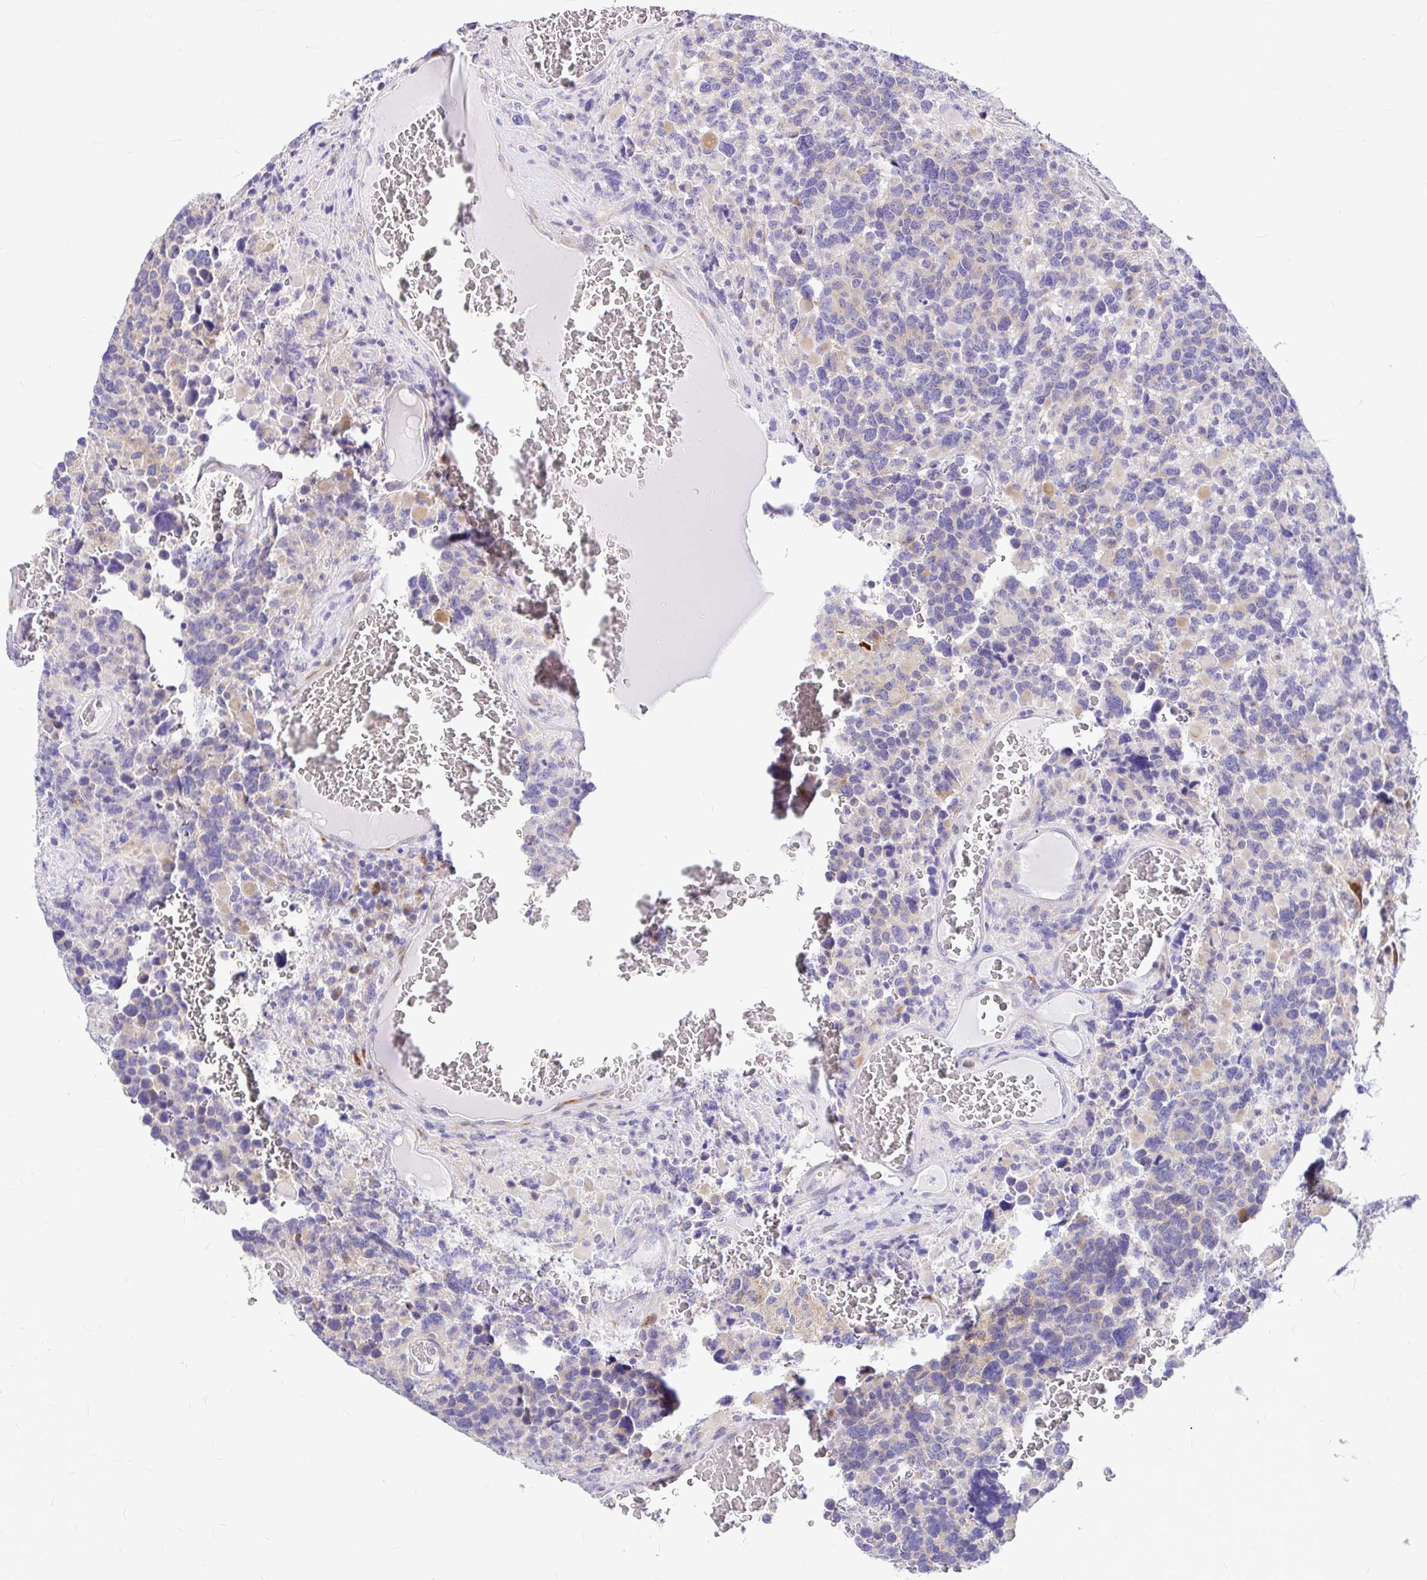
{"staining": {"intensity": "negative", "quantity": "none", "location": "none"}, "tissue": "glioma", "cell_type": "Tumor cells", "image_type": "cancer", "snomed": [{"axis": "morphology", "description": "Glioma, malignant, High grade"}, {"axis": "topography", "description": "Brain"}], "caption": "High magnification brightfield microscopy of glioma stained with DAB (3,3'-diaminobenzidine) (brown) and counterstained with hematoxylin (blue): tumor cells show no significant positivity. (DAB IHC visualized using brightfield microscopy, high magnification).", "gene": "GABBR2", "patient": {"sex": "female", "age": 40}}